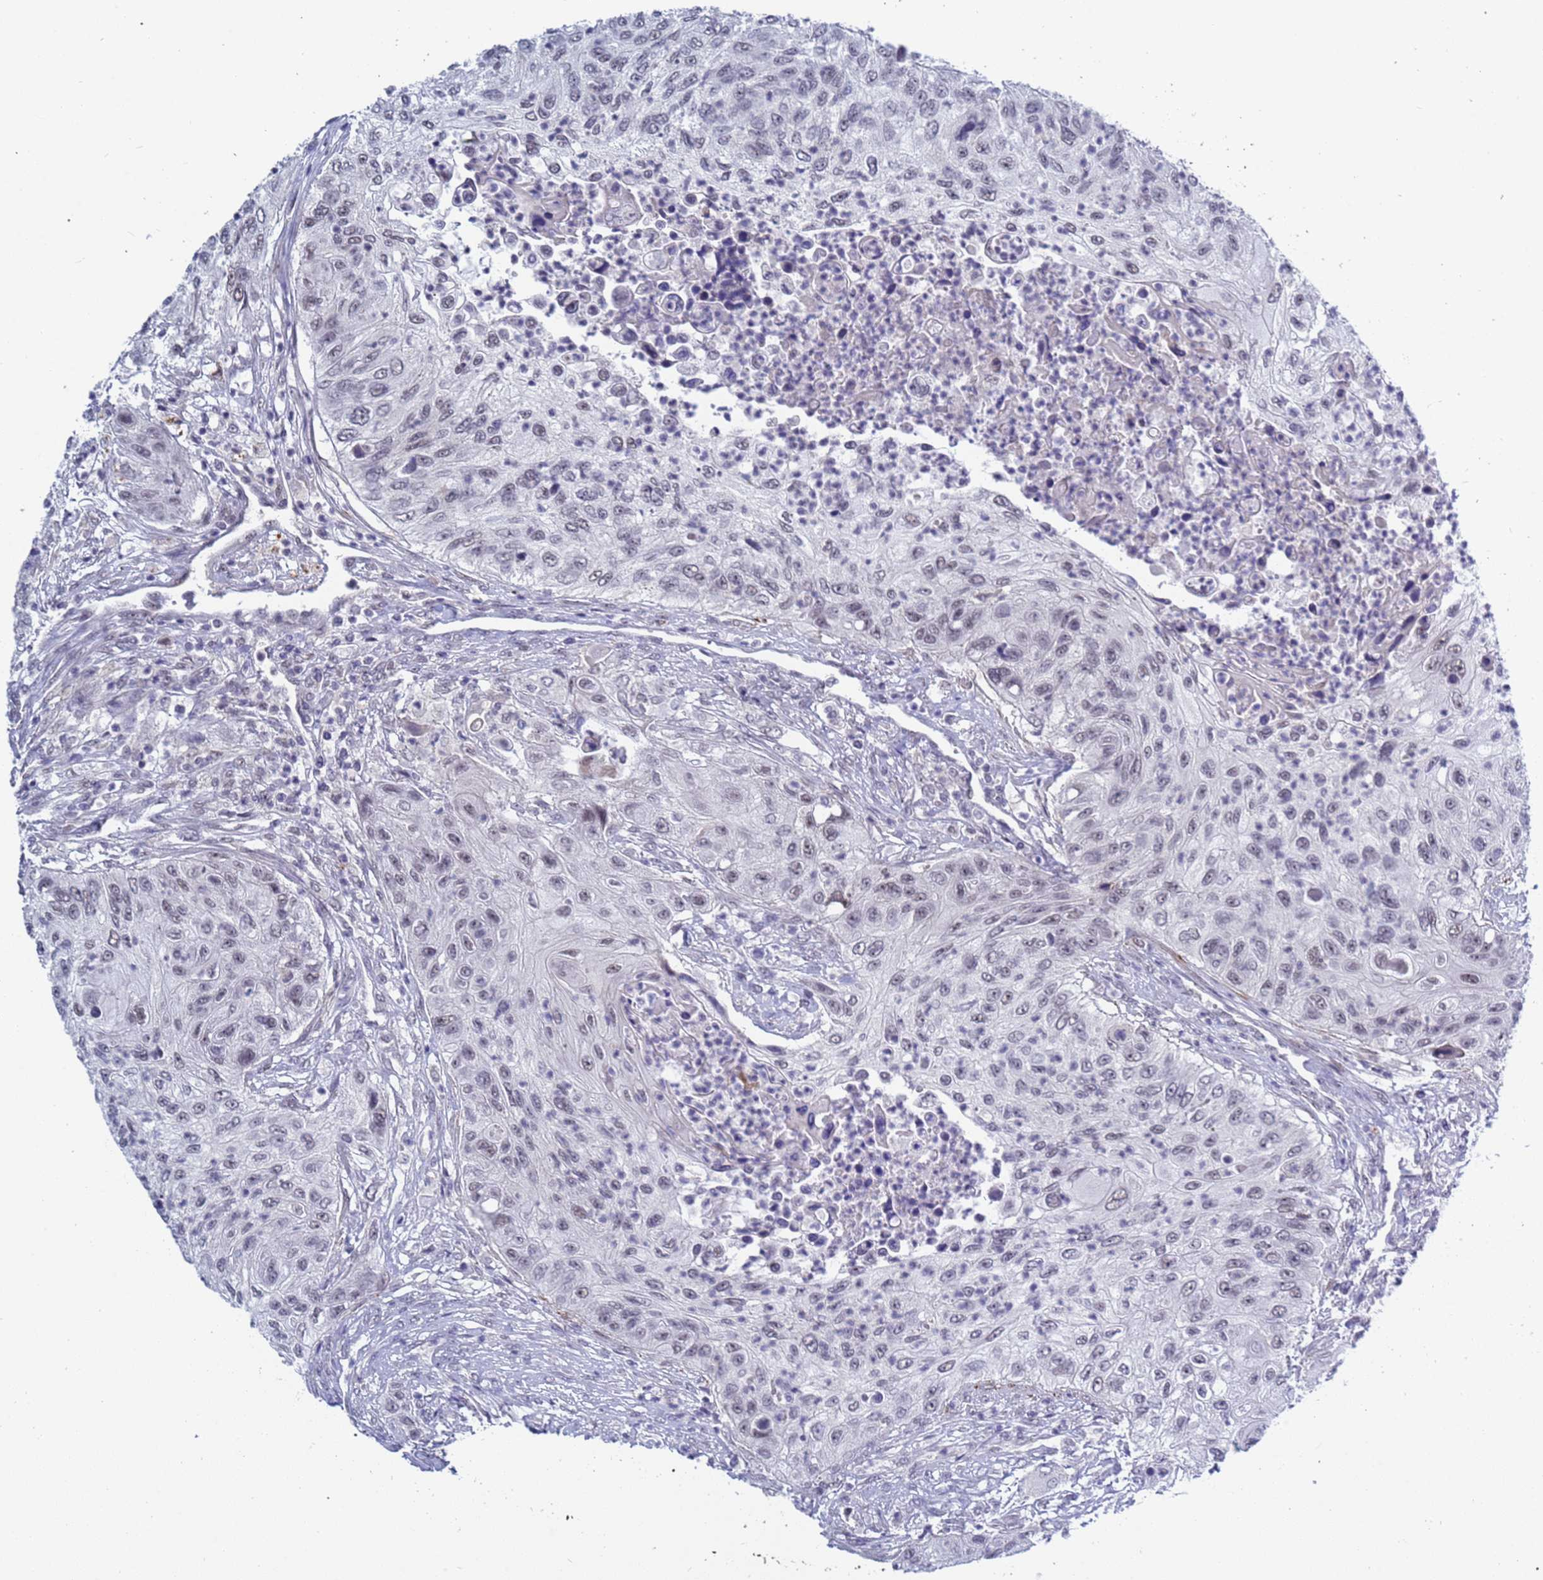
{"staining": {"intensity": "weak", "quantity": "<25%", "location": "nuclear"}, "tissue": "urothelial cancer", "cell_type": "Tumor cells", "image_type": "cancer", "snomed": [{"axis": "morphology", "description": "Urothelial carcinoma, High grade"}, {"axis": "topography", "description": "Urinary bladder"}], "caption": "An IHC photomicrograph of urothelial cancer is shown. There is no staining in tumor cells of urothelial cancer.", "gene": "CXorf65", "patient": {"sex": "female", "age": 60}}